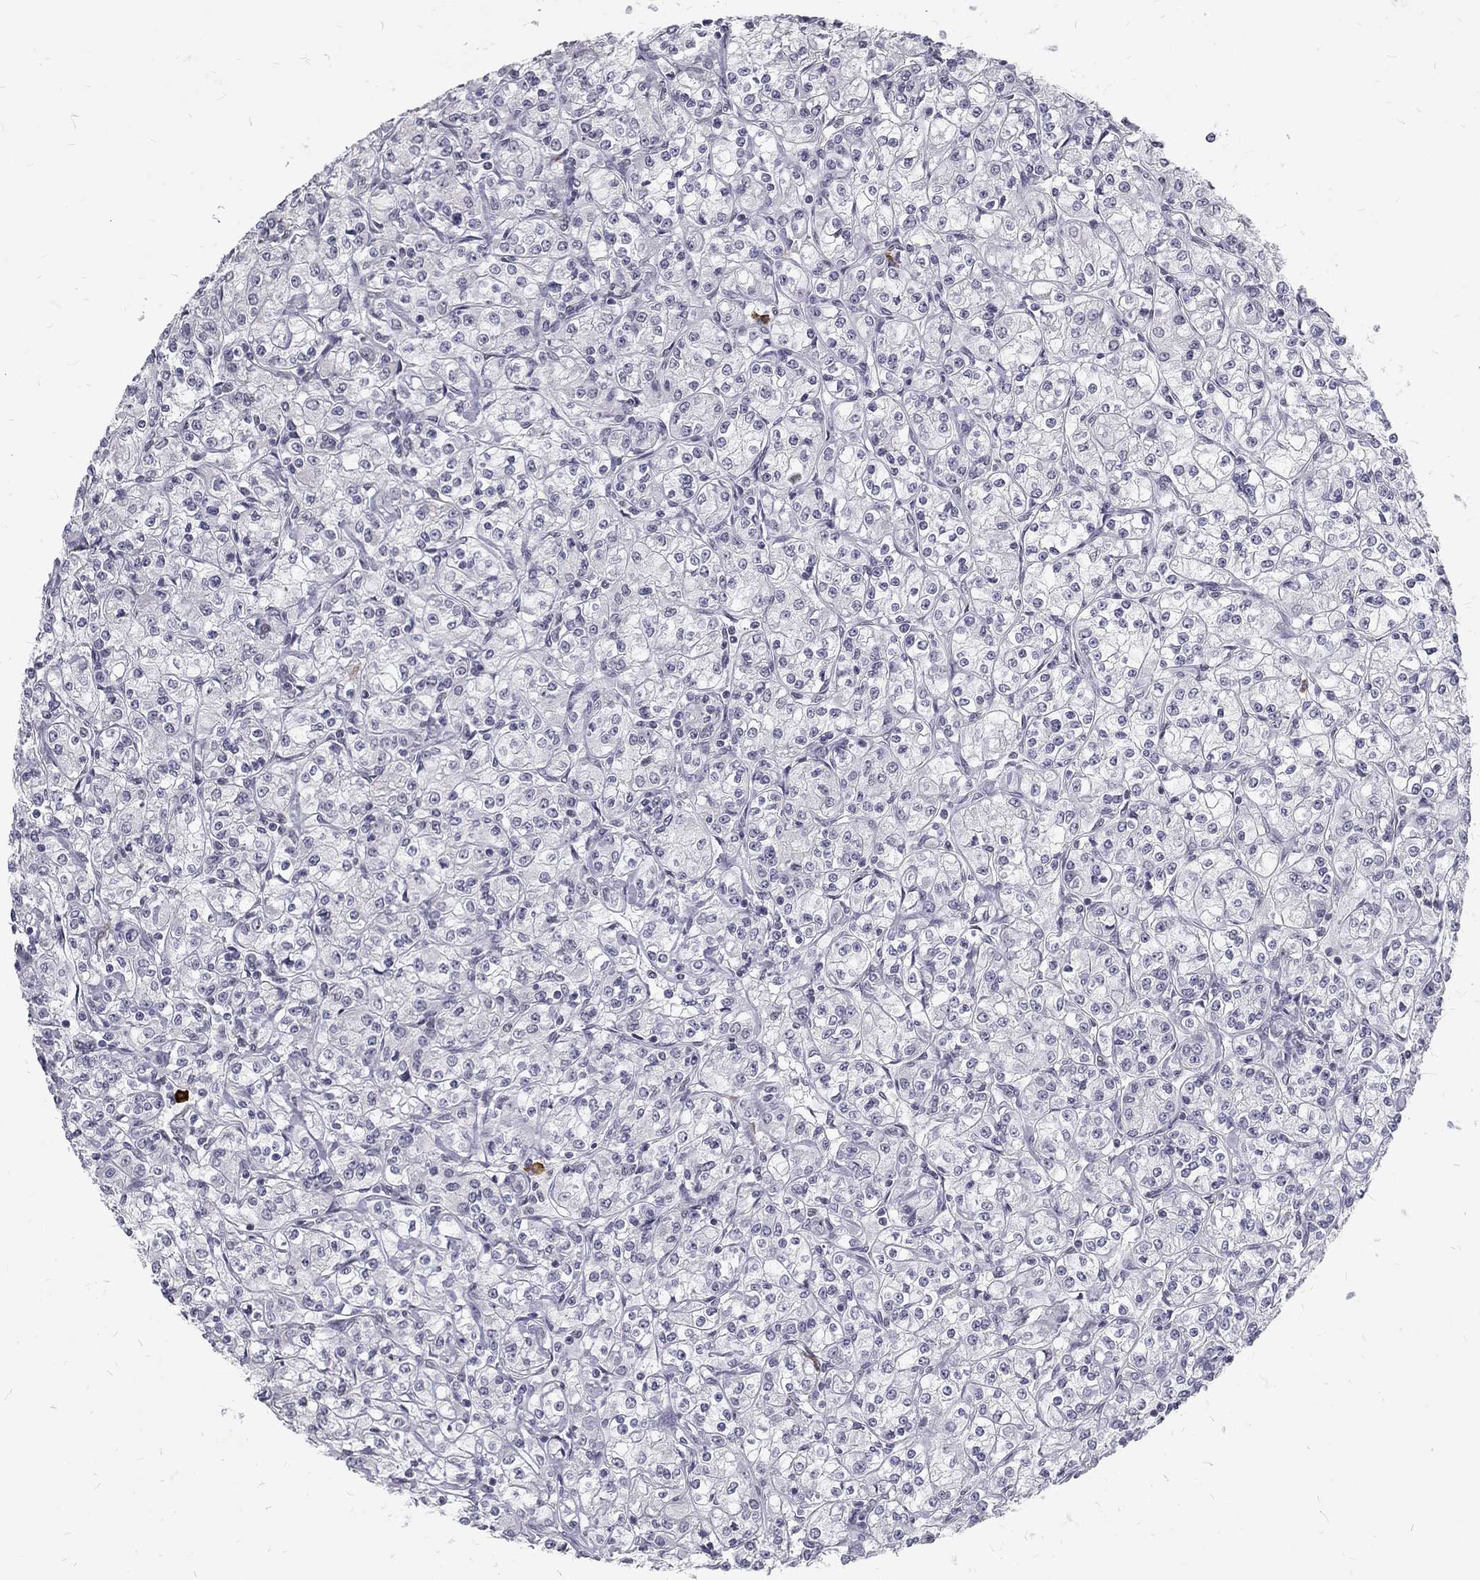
{"staining": {"intensity": "negative", "quantity": "none", "location": "none"}, "tissue": "renal cancer", "cell_type": "Tumor cells", "image_type": "cancer", "snomed": [{"axis": "morphology", "description": "Adenocarcinoma, NOS"}, {"axis": "topography", "description": "Kidney"}], "caption": "DAB (3,3'-diaminobenzidine) immunohistochemical staining of adenocarcinoma (renal) displays no significant staining in tumor cells.", "gene": "SNORC", "patient": {"sex": "male", "age": 77}}